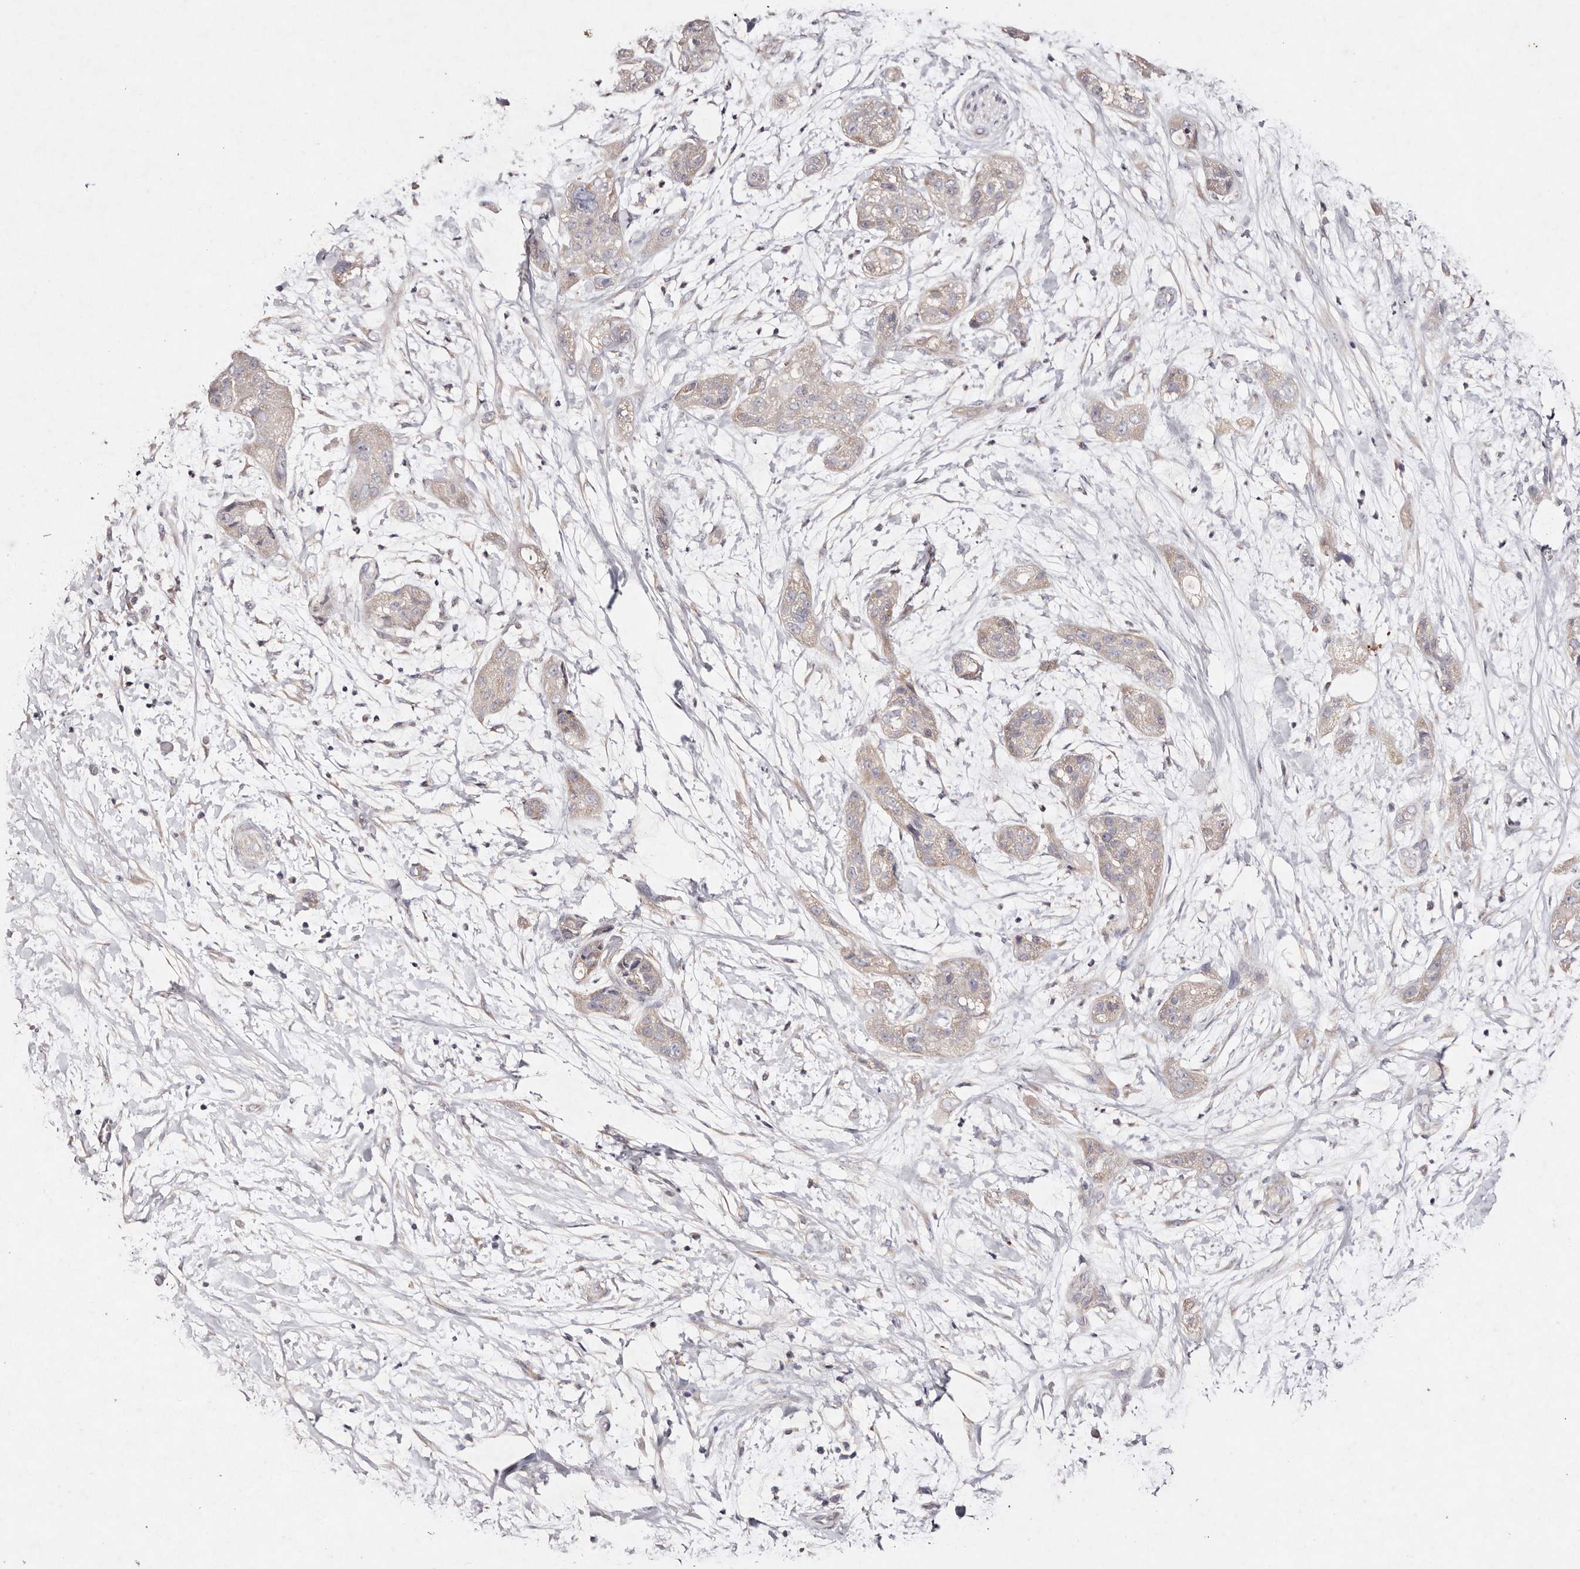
{"staining": {"intensity": "weak", "quantity": "<25%", "location": "cytoplasmic/membranous"}, "tissue": "pancreatic cancer", "cell_type": "Tumor cells", "image_type": "cancer", "snomed": [{"axis": "morphology", "description": "Adenocarcinoma, NOS"}, {"axis": "topography", "description": "Pancreas"}], "caption": "A histopathology image of pancreatic adenocarcinoma stained for a protein demonstrates no brown staining in tumor cells.", "gene": "TSC2", "patient": {"sex": "female", "age": 78}}